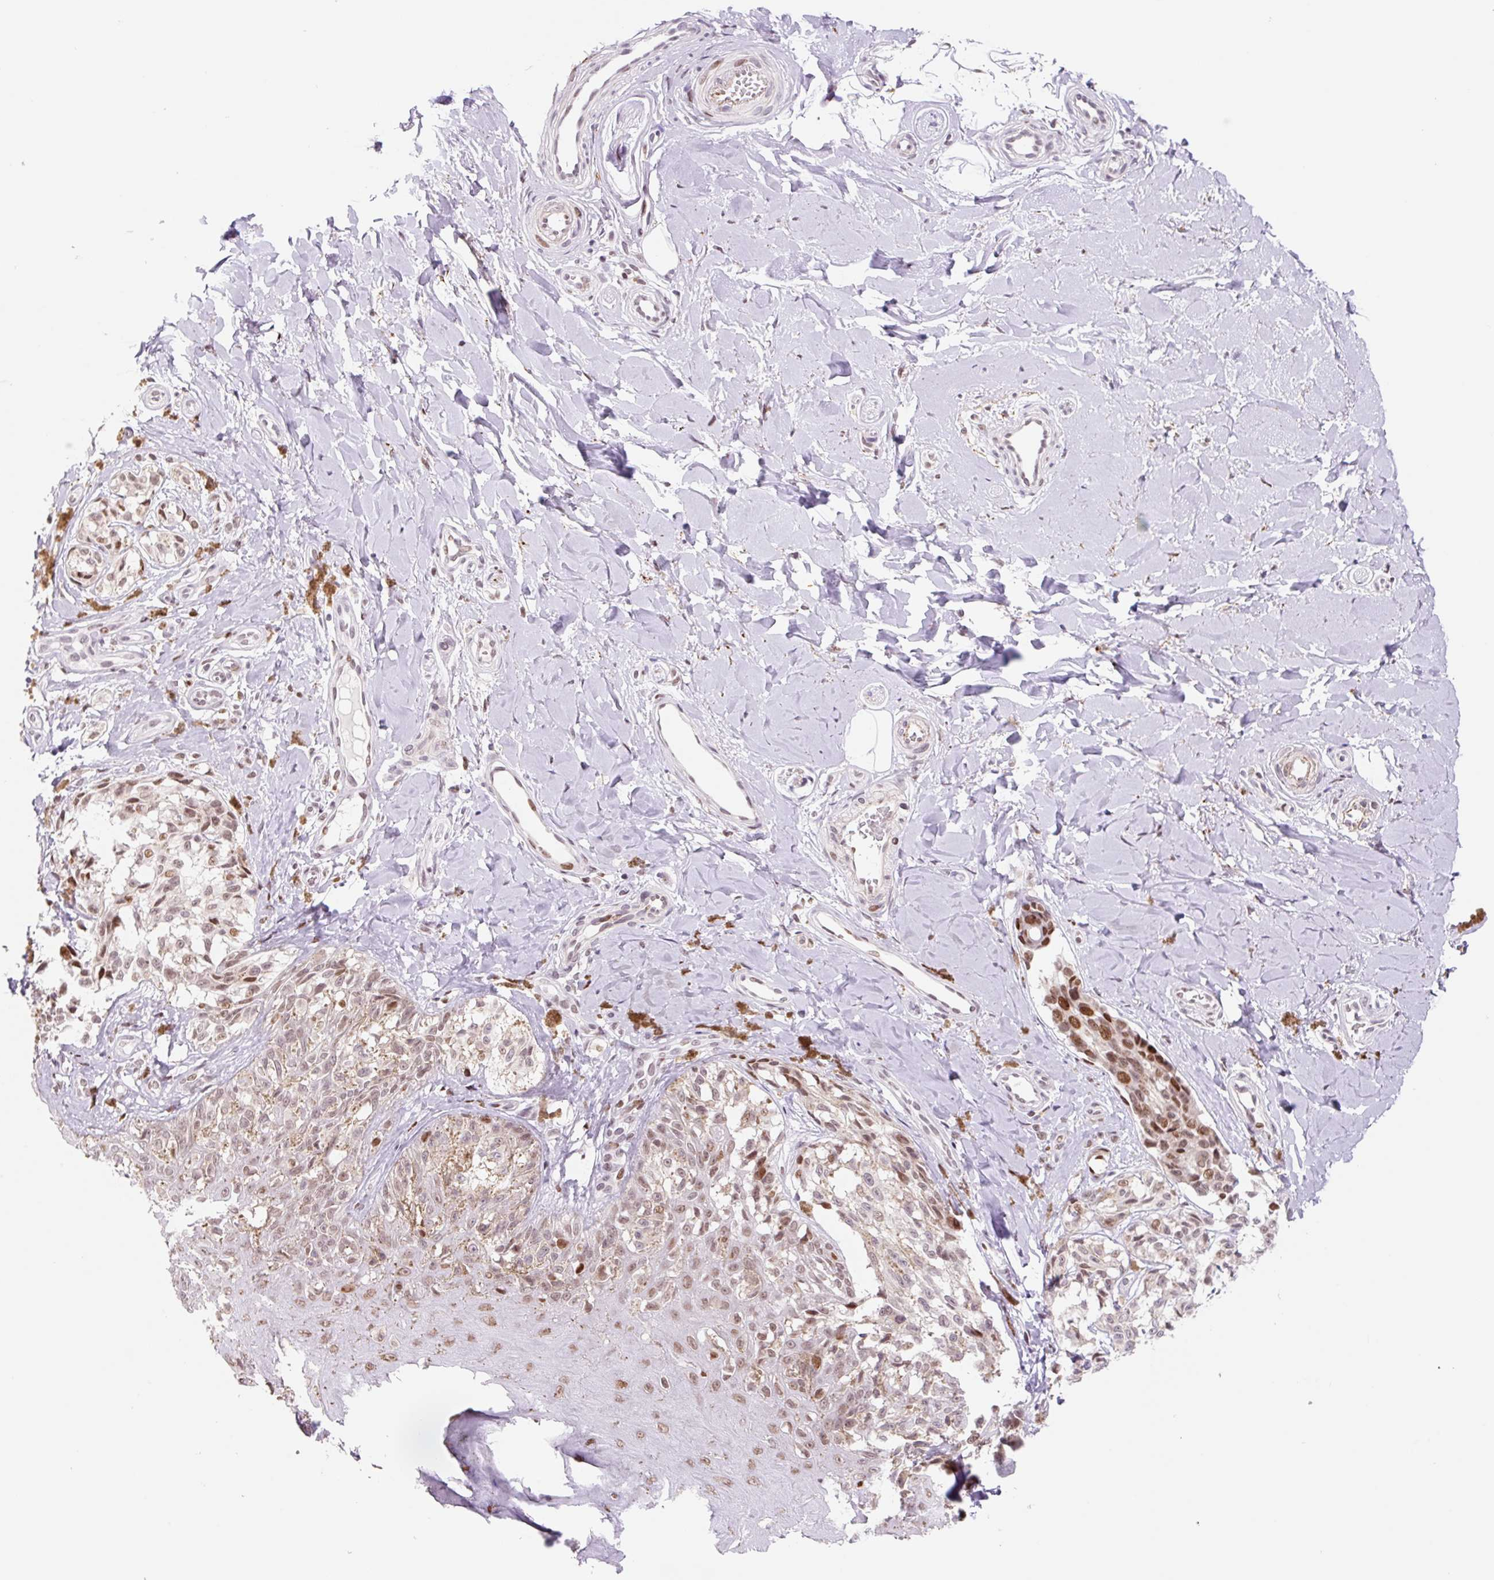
{"staining": {"intensity": "moderate", "quantity": ">75%", "location": "nuclear"}, "tissue": "melanoma", "cell_type": "Tumor cells", "image_type": "cancer", "snomed": [{"axis": "morphology", "description": "Malignant melanoma, NOS"}, {"axis": "topography", "description": "Skin"}], "caption": "The histopathology image shows a brown stain indicating the presence of a protein in the nuclear of tumor cells in melanoma.", "gene": "CCNL2", "patient": {"sex": "female", "age": 65}}